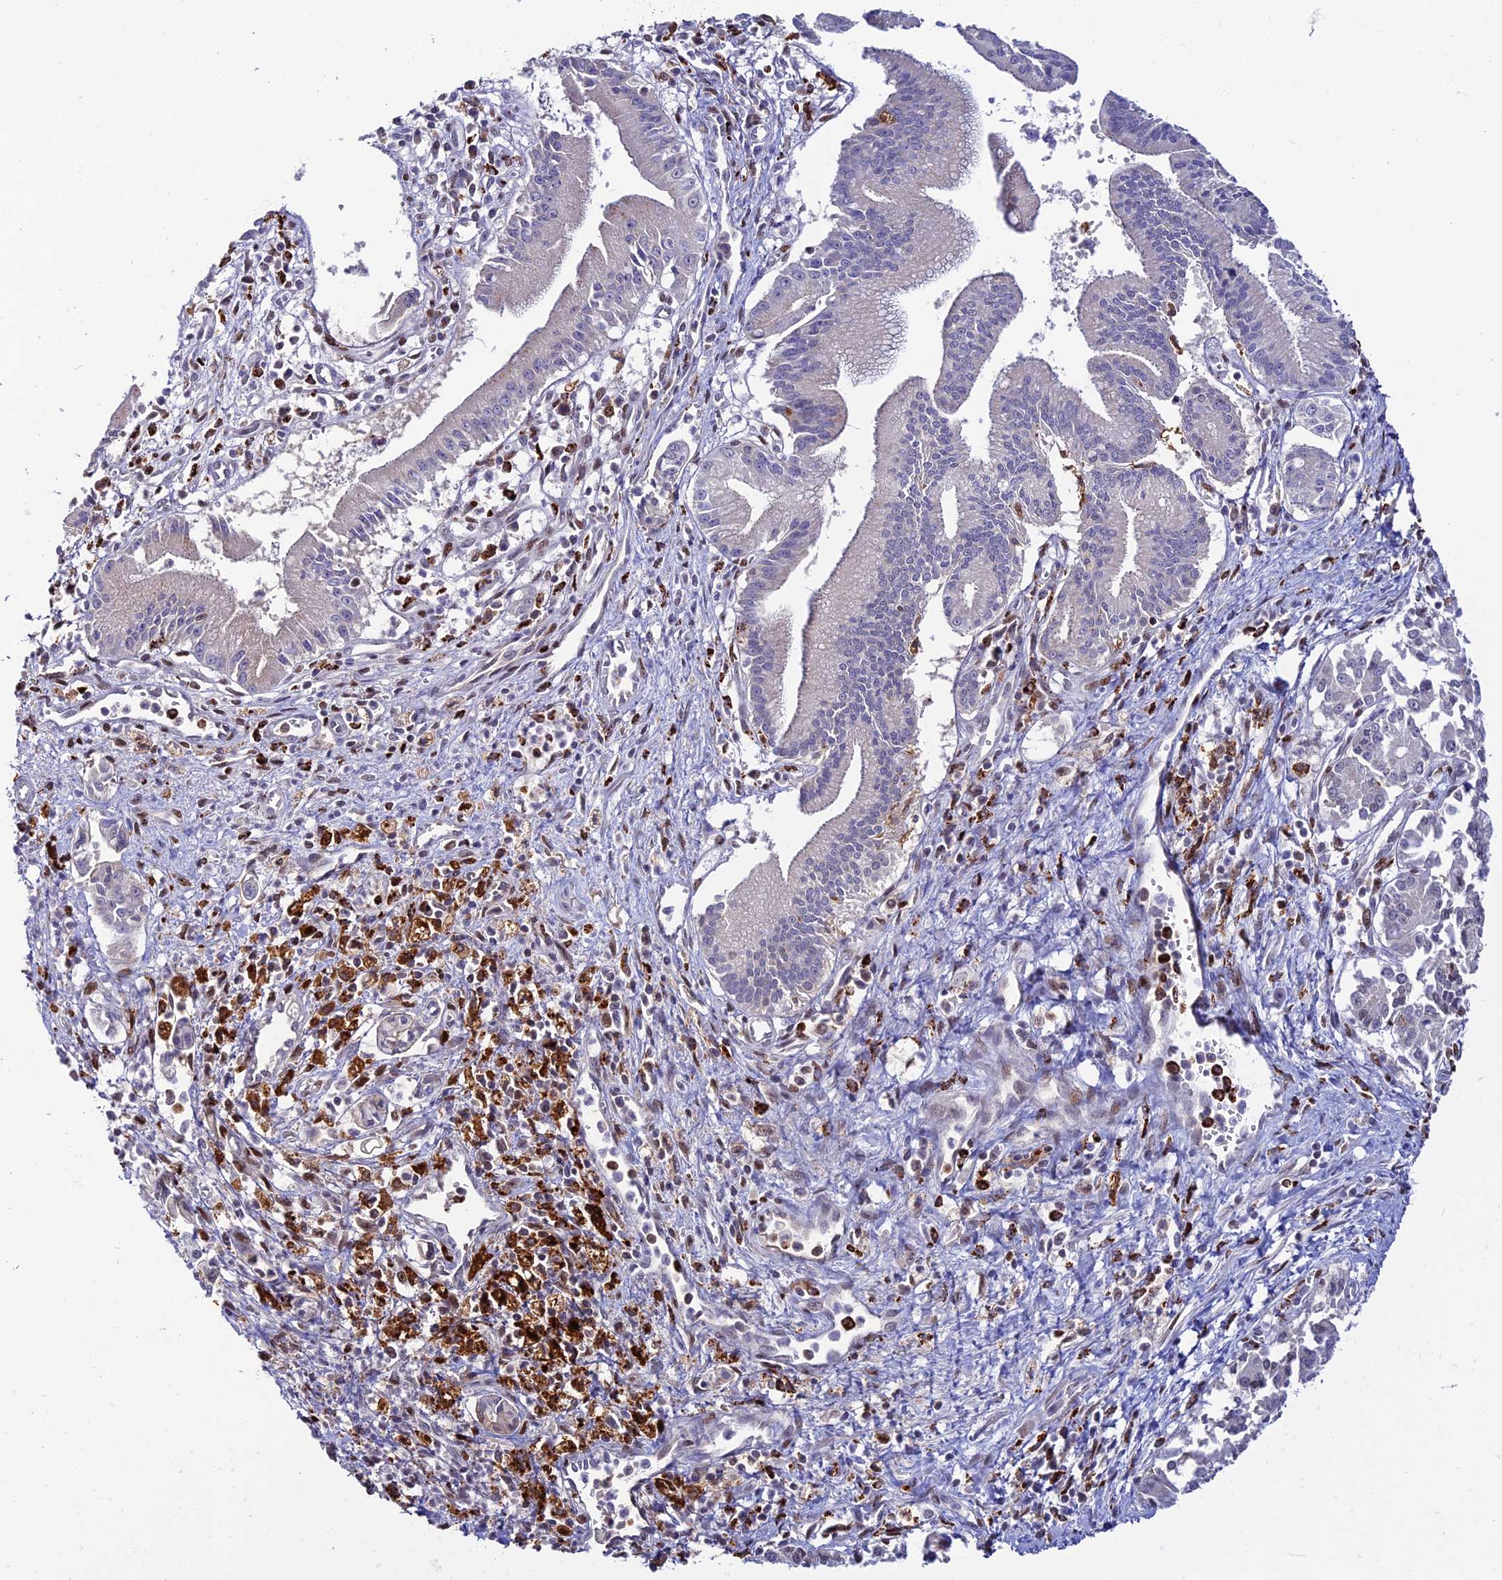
{"staining": {"intensity": "negative", "quantity": "none", "location": "none"}, "tissue": "pancreatic cancer", "cell_type": "Tumor cells", "image_type": "cancer", "snomed": [{"axis": "morphology", "description": "Adenocarcinoma, NOS"}, {"axis": "topography", "description": "Pancreas"}], "caption": "Immunohistochemistry histopathology image of human pancreatic adenocarcinoma stained for a protein (brown), which reveals no staining in tumor cells.", "gene": "HIC1", "patient": {"sex": "male", "age": 78}}